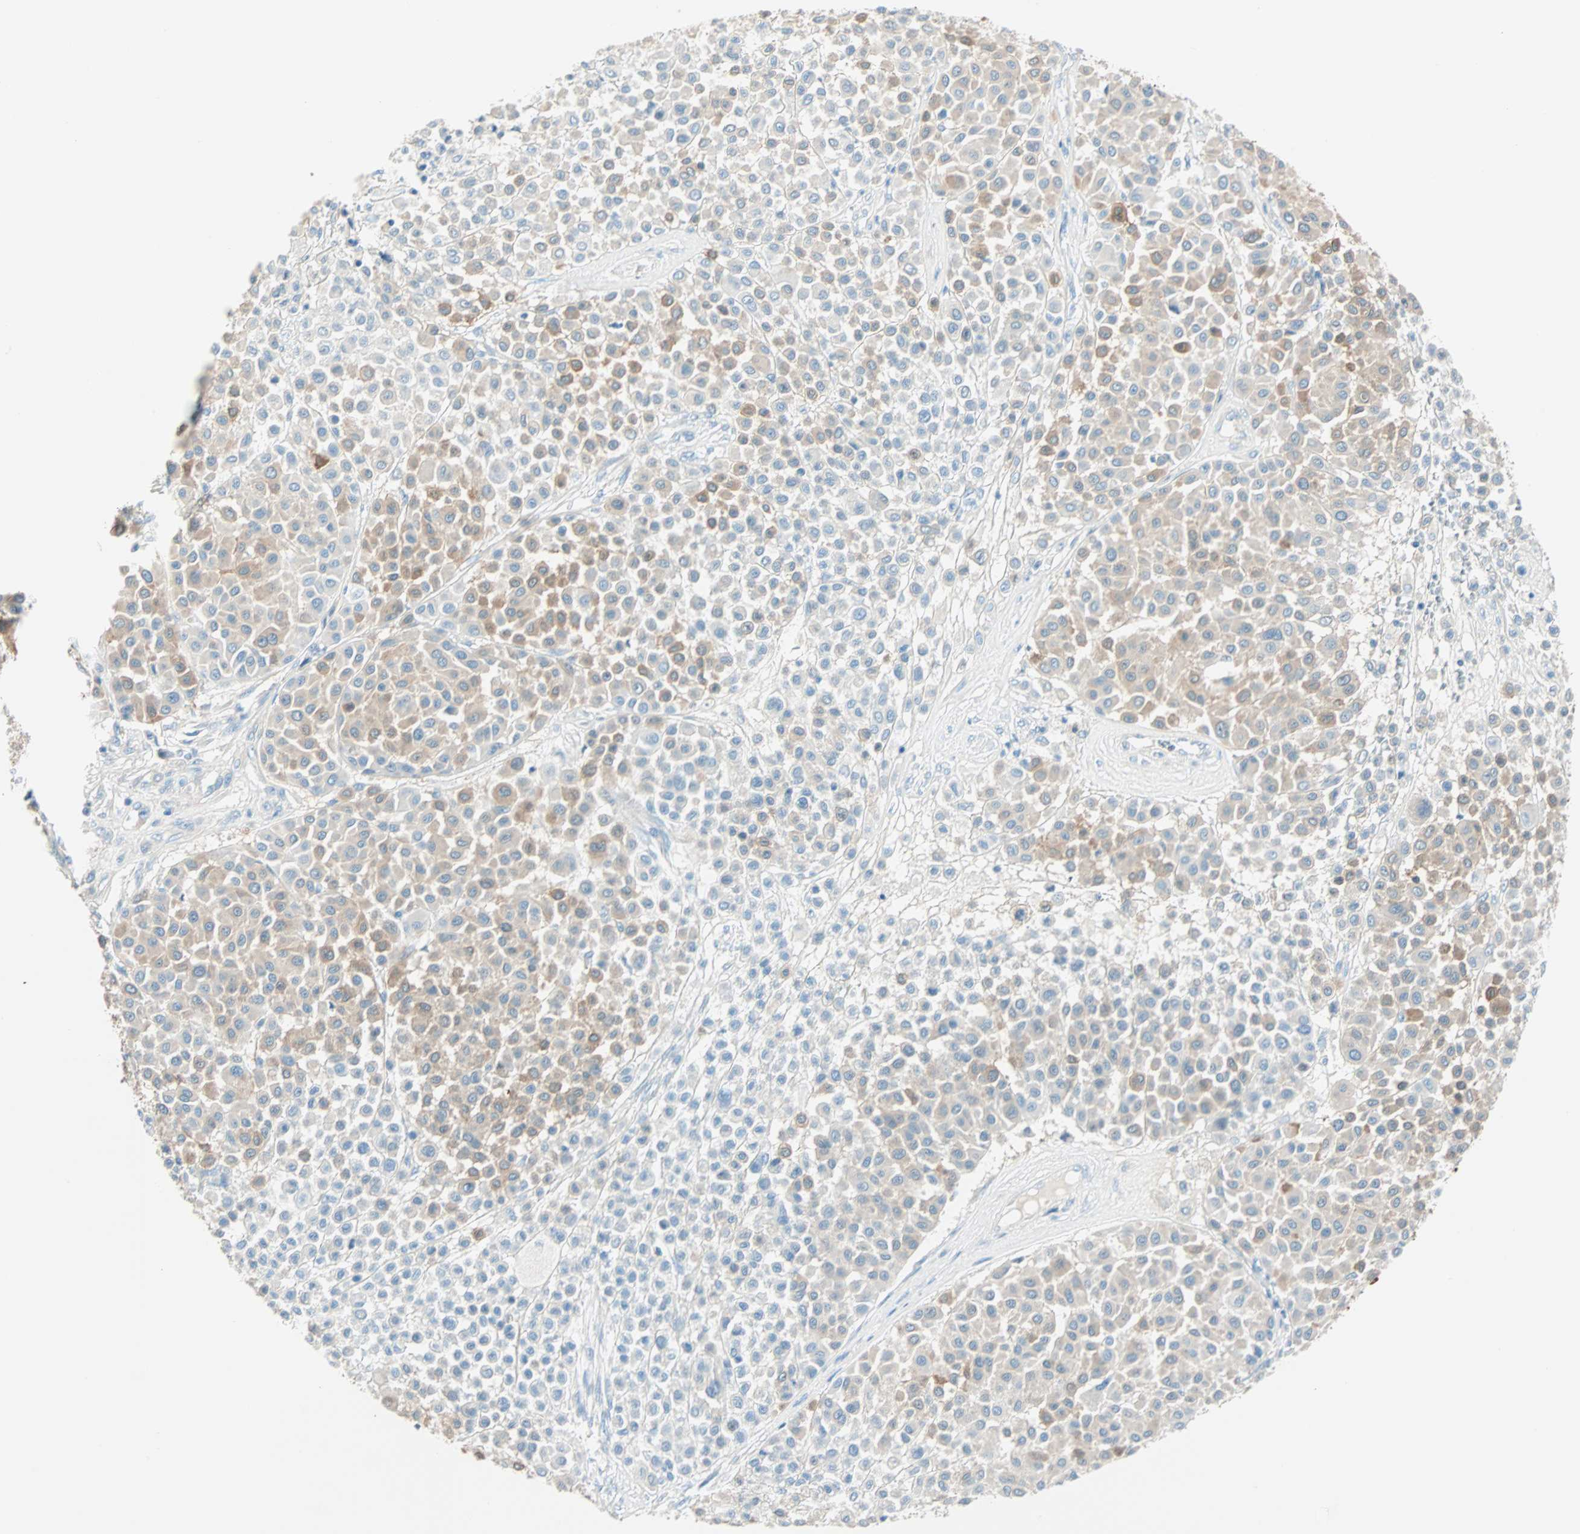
{"staining": {"intensity": "moderate", "quantity": "25%-75%", "location": "cytoplasmic/membranous"}, "tissue": "melanoma", "cell_type": "Tumor cells", "image_type": "cancer", "snomed": [{"axis": "morphology", "description": "Malignant melanoma, Metastatic site"}, {"axis": "topography", "description": "Soft tissue"}], "caption": "Protein analysis of melanoma tissue shows moderate cytoplasmic/membranous expression in approximately 25%-75% of tumor cells.", "gene": "ATF6", "patient": {"sex": "male", "age": 41}}